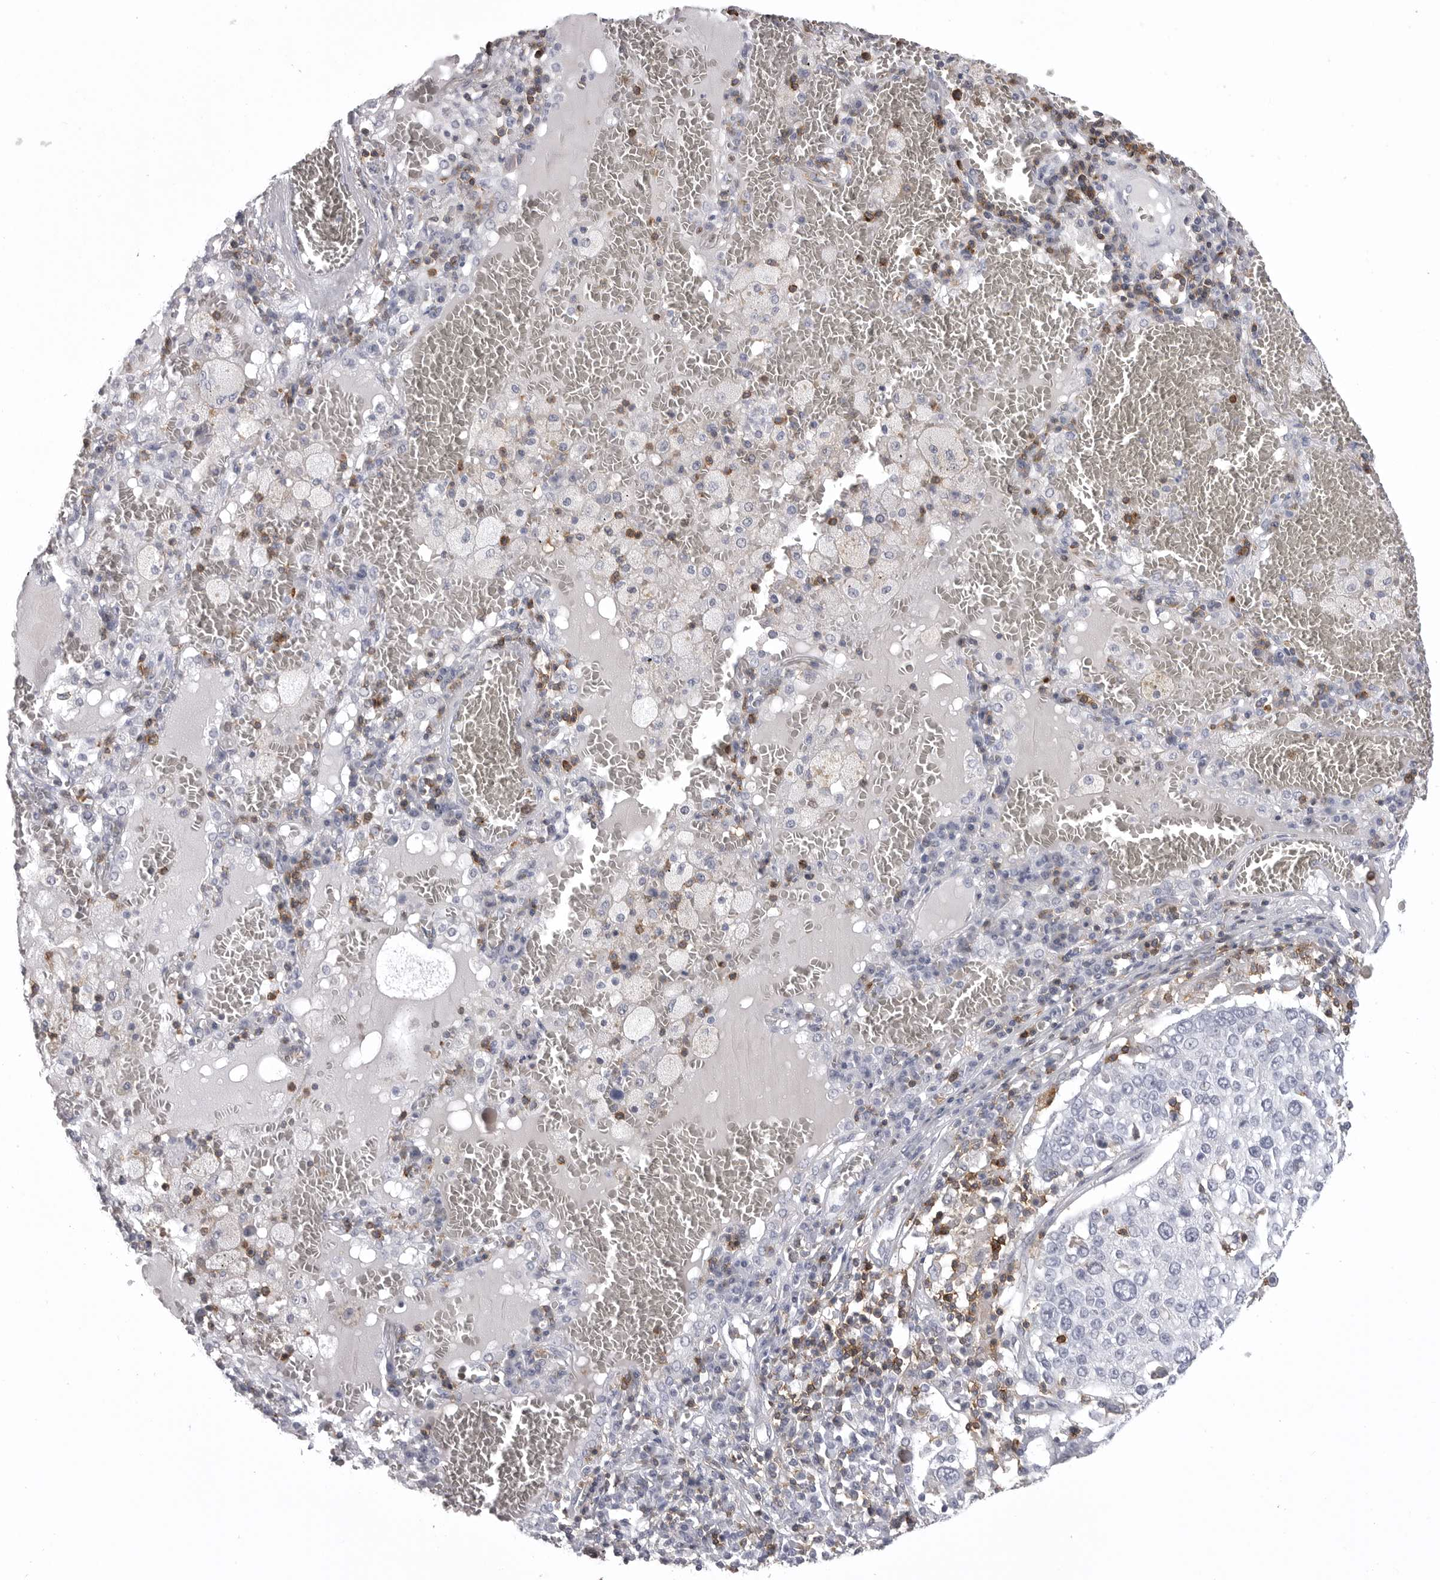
{"staining": {"intensity": "negative", "quantity": "none", "location": "none"}, "tissue": "lung cancer", "cell_type": "Tumor cells", "image_type": "cancer", "snomed": [{"axis": "morphology", "description": "Squamous cell carcinoma, NOS"}, {"axis": "topography", "description": "Lung"}], "caption": "Immunohistochemistry (IHC) photomicrograph of human squamous cell carcinoma (lung) stained for a protein (brown), which demonstrates no positivity in tumor cells.", "gene": "ITGAL", "patient": {"sex": "male", "age": 65}}